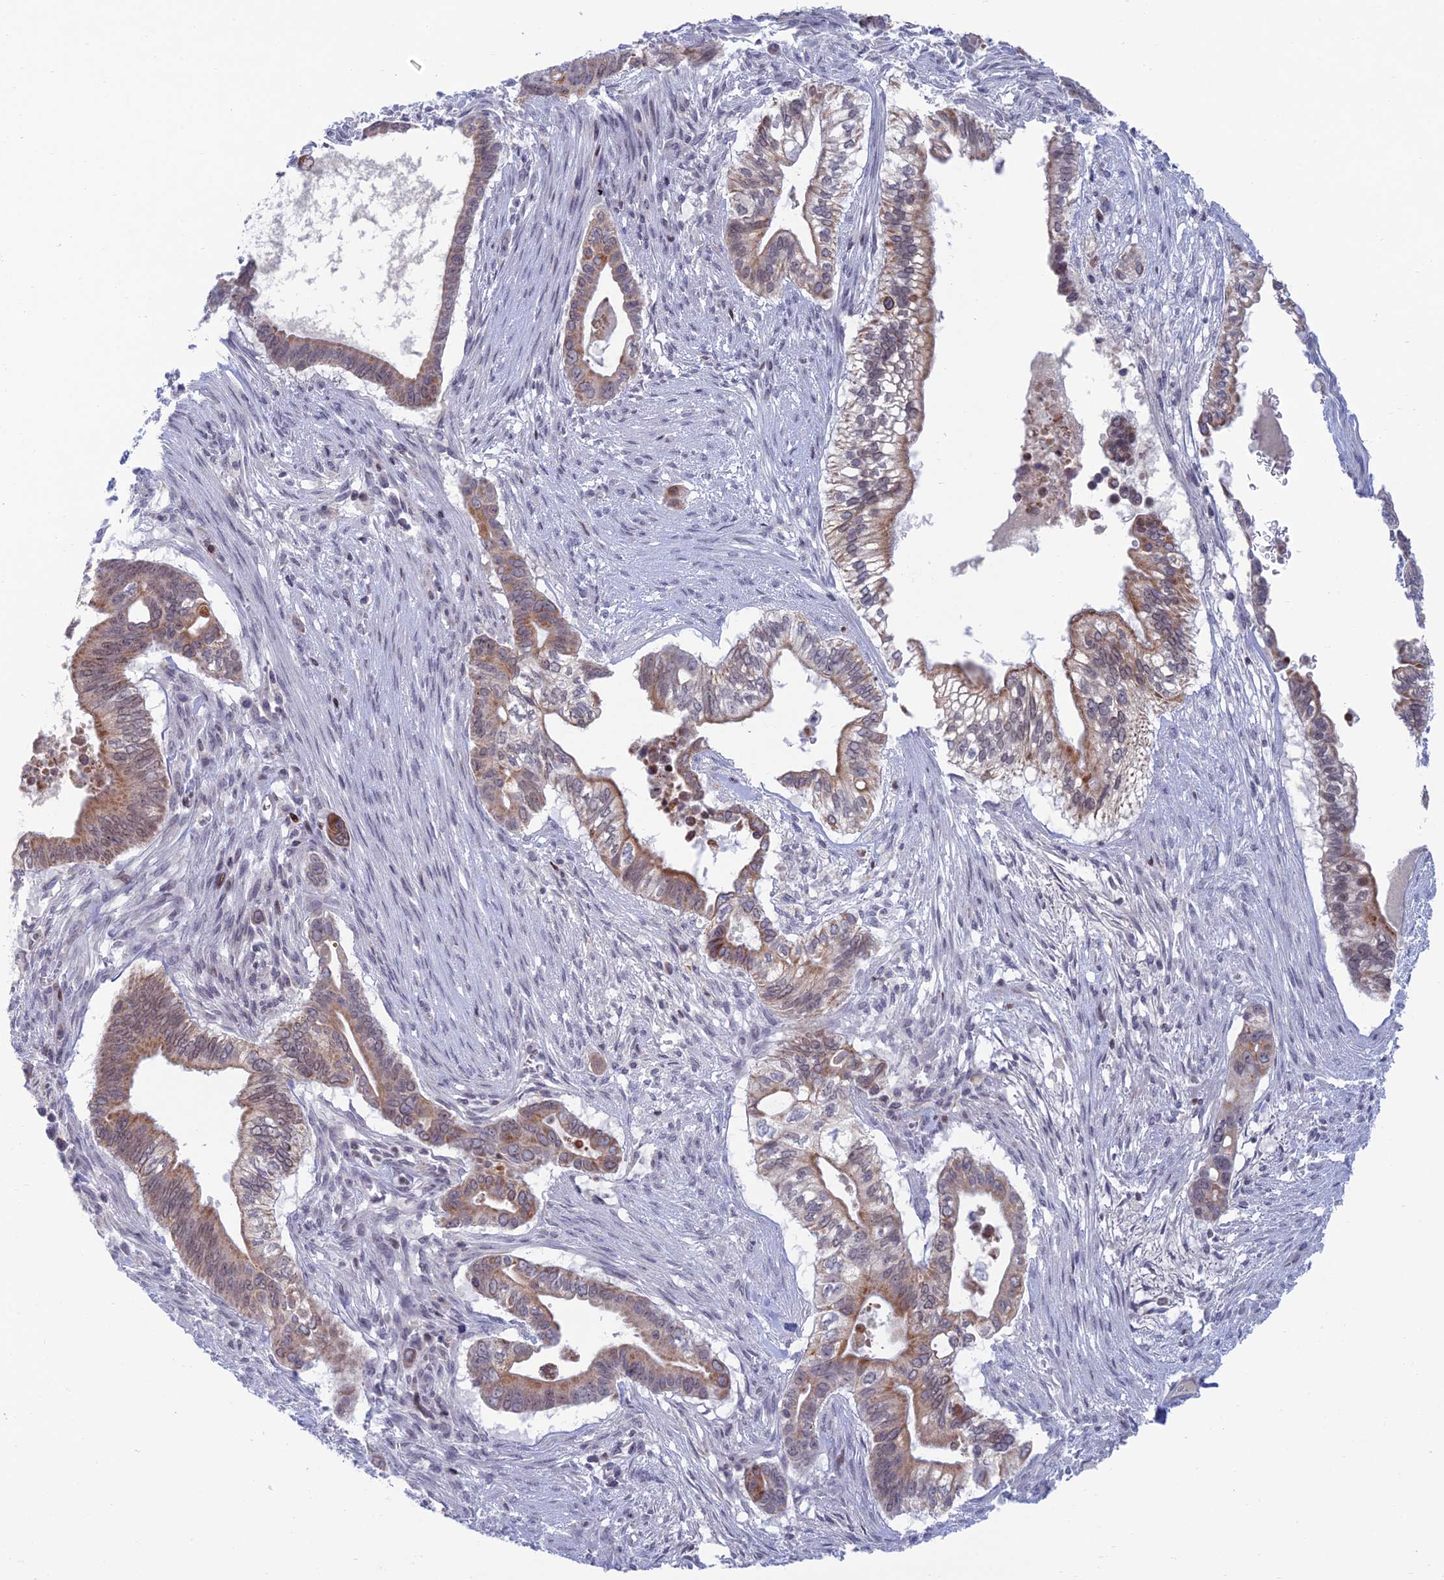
{"staining": {"intensity": "moderate", "quantity": "25%-75%", "location": "cytoplasmic/membranous"}, "tissue": "pancreatic cancer", "cell_type": "Tumor cells", "image_type": "cancer", "snomed": [{"axis": "morphology", "description": "Adenocarcinoma, NOS"}, {"axis": "topography", "description": "Pancreas"}], "caption": "A medium amount of moderate cytoplasmic/membranous positivity is seen in approximately 25%-75% of tumor cells in pancreatic cancer tissue.", "gene": "AFF3", "patient": {"sex": "male", "age": 68}}